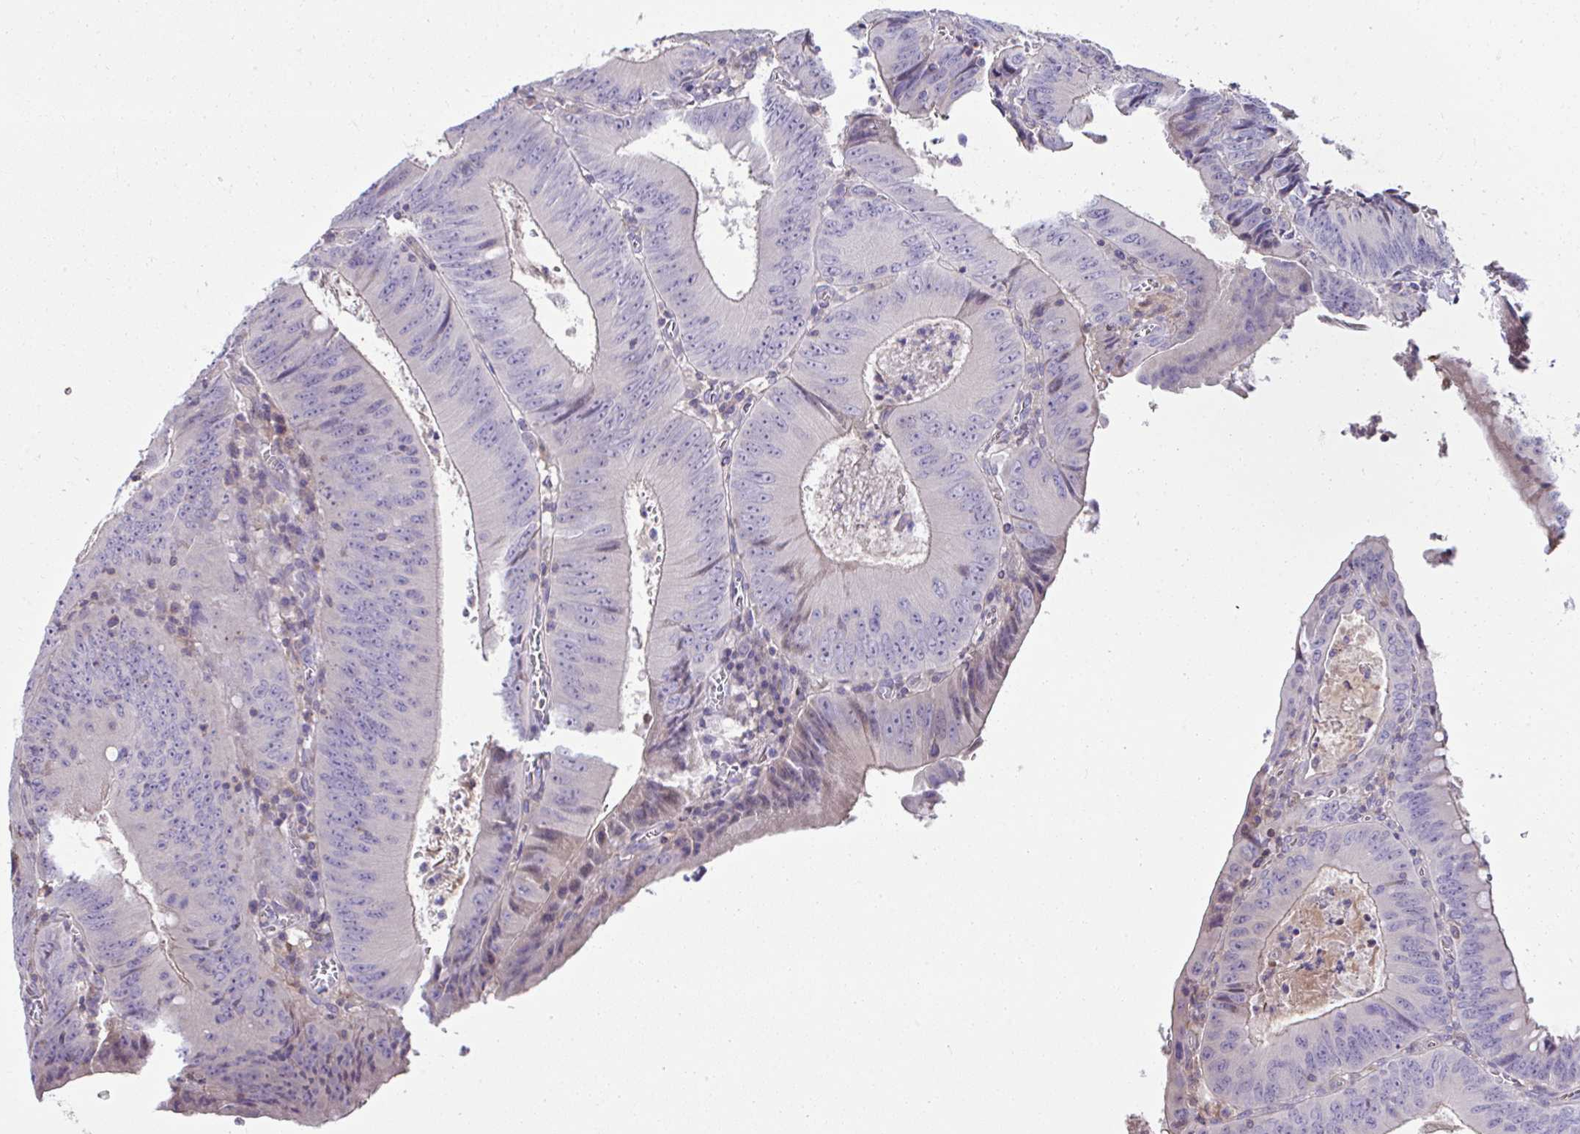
{"staining": {"intensity": "negative", "quantity": "none", "location": "none"}, "tissue": "colorectal cancer", "cell_type": "Tumor cells", "image_type": "cancer", "snomed": [{"axis": "morphology", "description": "Adenocarcinoma, NOS"}, {"axis": "topography", "description": "Rectum"}], "caption": "DAB immunohistochemical staining of human colorectal adenocarcinoma displays no significant positivity in tumor cells.", "gene": "CCDC85C", "patient": {"sex": "female", "age": 72}}